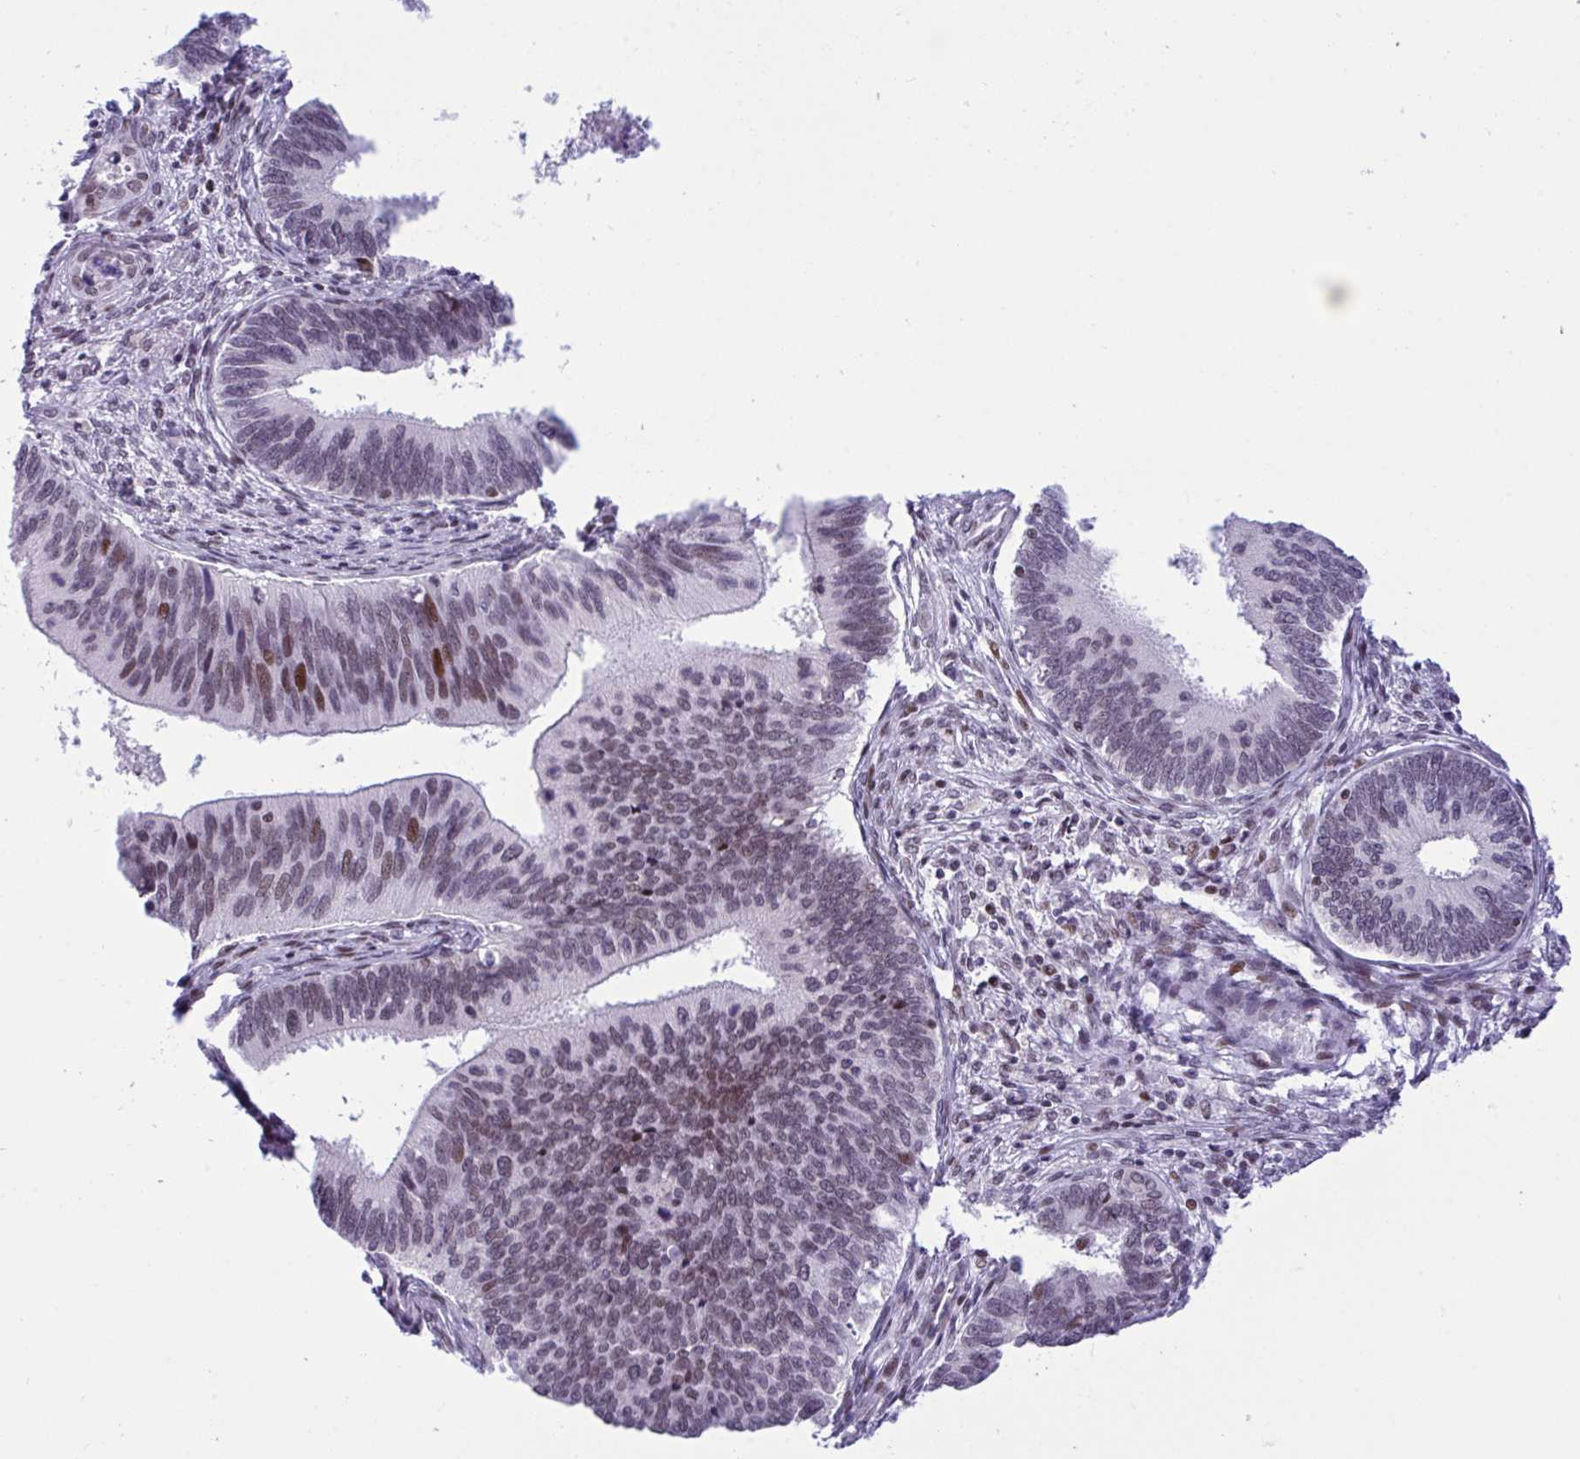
{"staining": {"intensity": "moderate", "quantity": "<25%", "location": "nuclear"}, "tissue": "cervical cancer", "cell_type": "Tumor cells", "image_type": "cancer", "snomed": [{"axis": "morphology", "description": "Adenocarcinoma, NOS"}, {"axis": "topography", "description": "Cervix"}], "caption": "IHC (DAB) staining of cervical cancer (adenocarcinoma) displays moderate nuclear protein expression in approximately <25% of tumor cells.", "gene": "ZFHX3", "patient": {"sex": "female", "age": 42}}